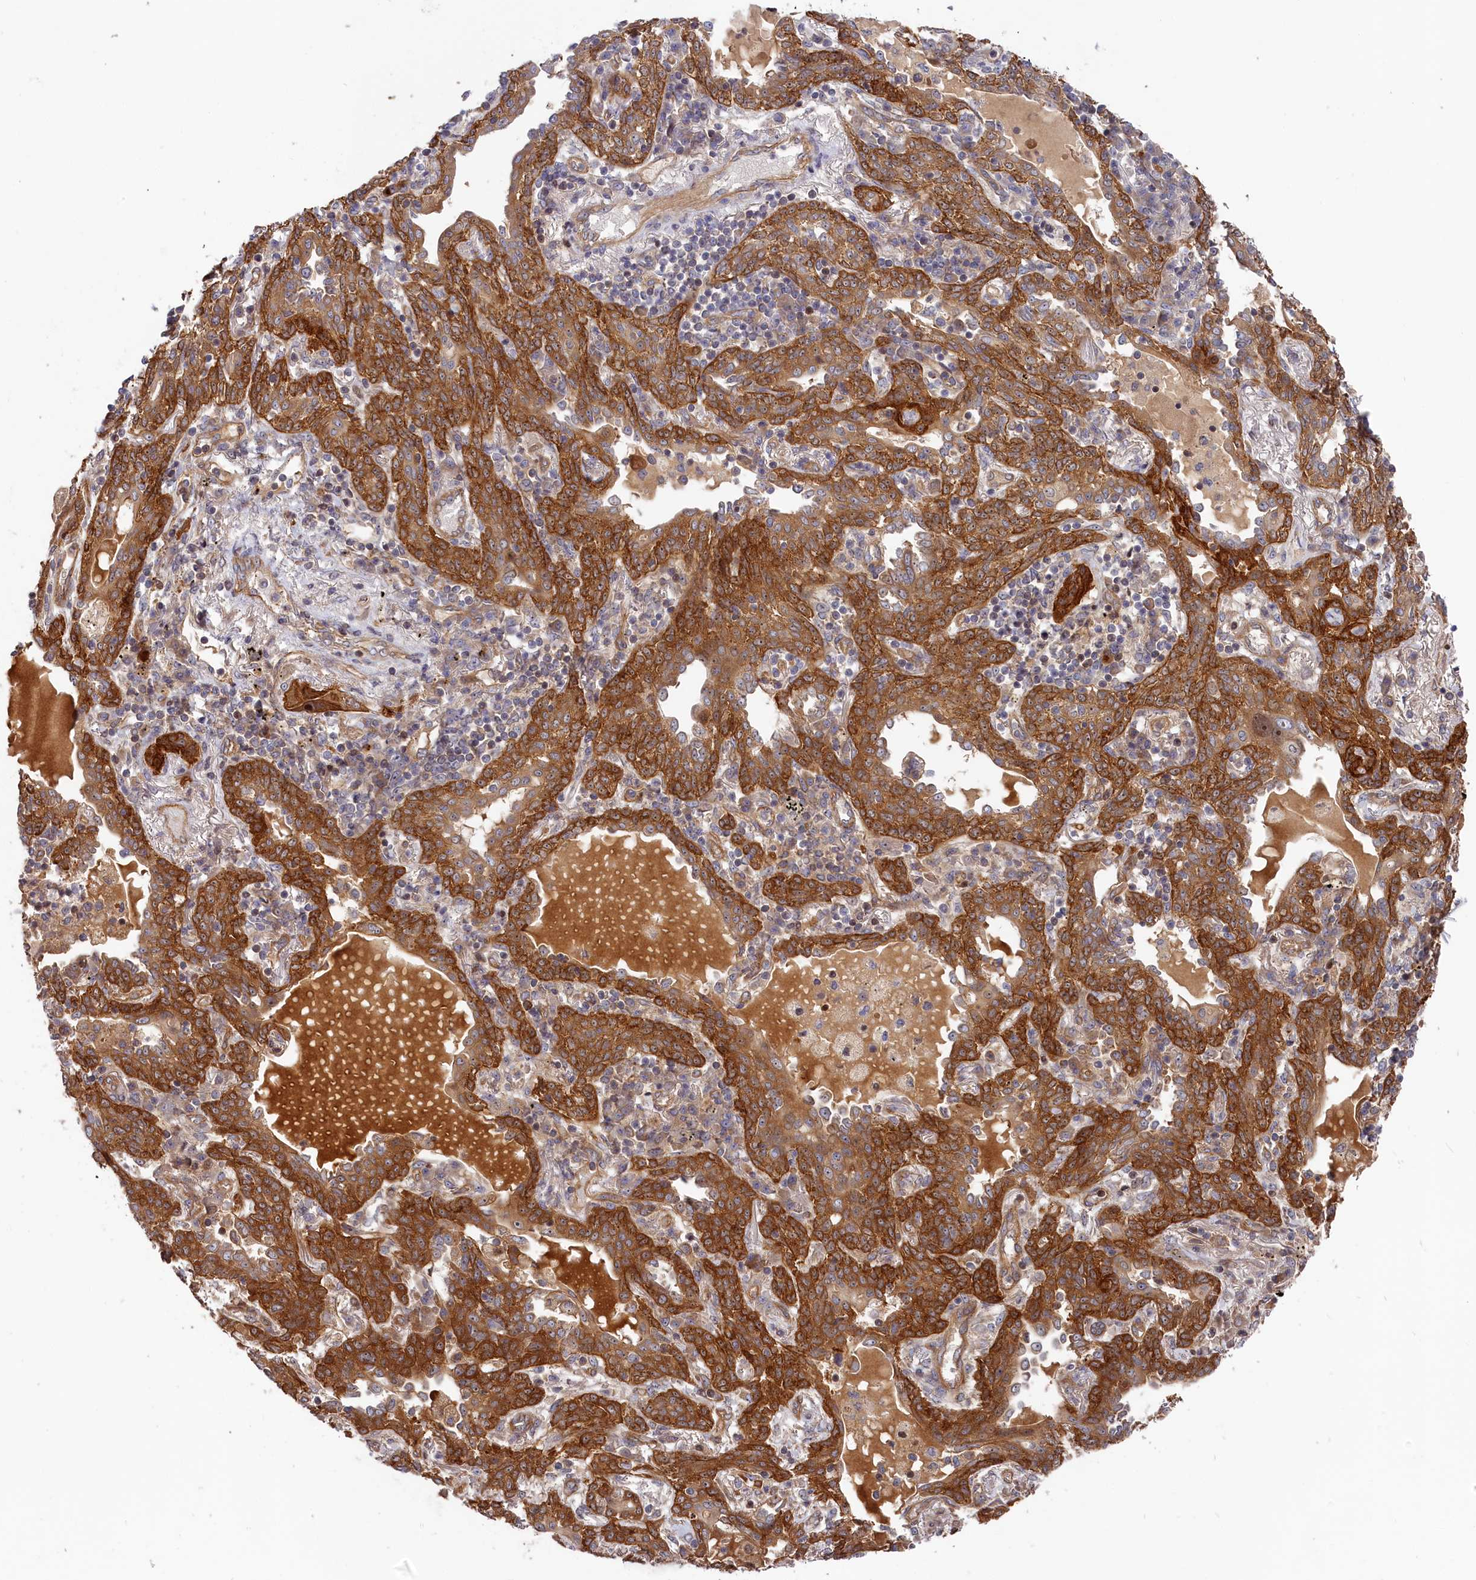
{"staining": {"intensity": "strong", "quantity": ">75%", "location": "cytoplasmic/membranous"}, "tissue": "lung cancer", "cell_type": "Tumor cells", "image_type": "cancer", "snomed": [{"axis": "morphology", "description": "Squamous cell carcinoma, NOS"}, {"axis": "topography", "description": "Lung"}], "caption": "Tumor cells reveal strong cytoplasmic/membranous expression in approximately >75% of cells in lung cancer. The staining was performed using DAB (3,3'-diaminobenzidine), with brown indicating positive protein expression. Nuclei are stained blue with hematoxylin.", "gene": "CEP44", "patient": {"sex": "female", "age": 70}}